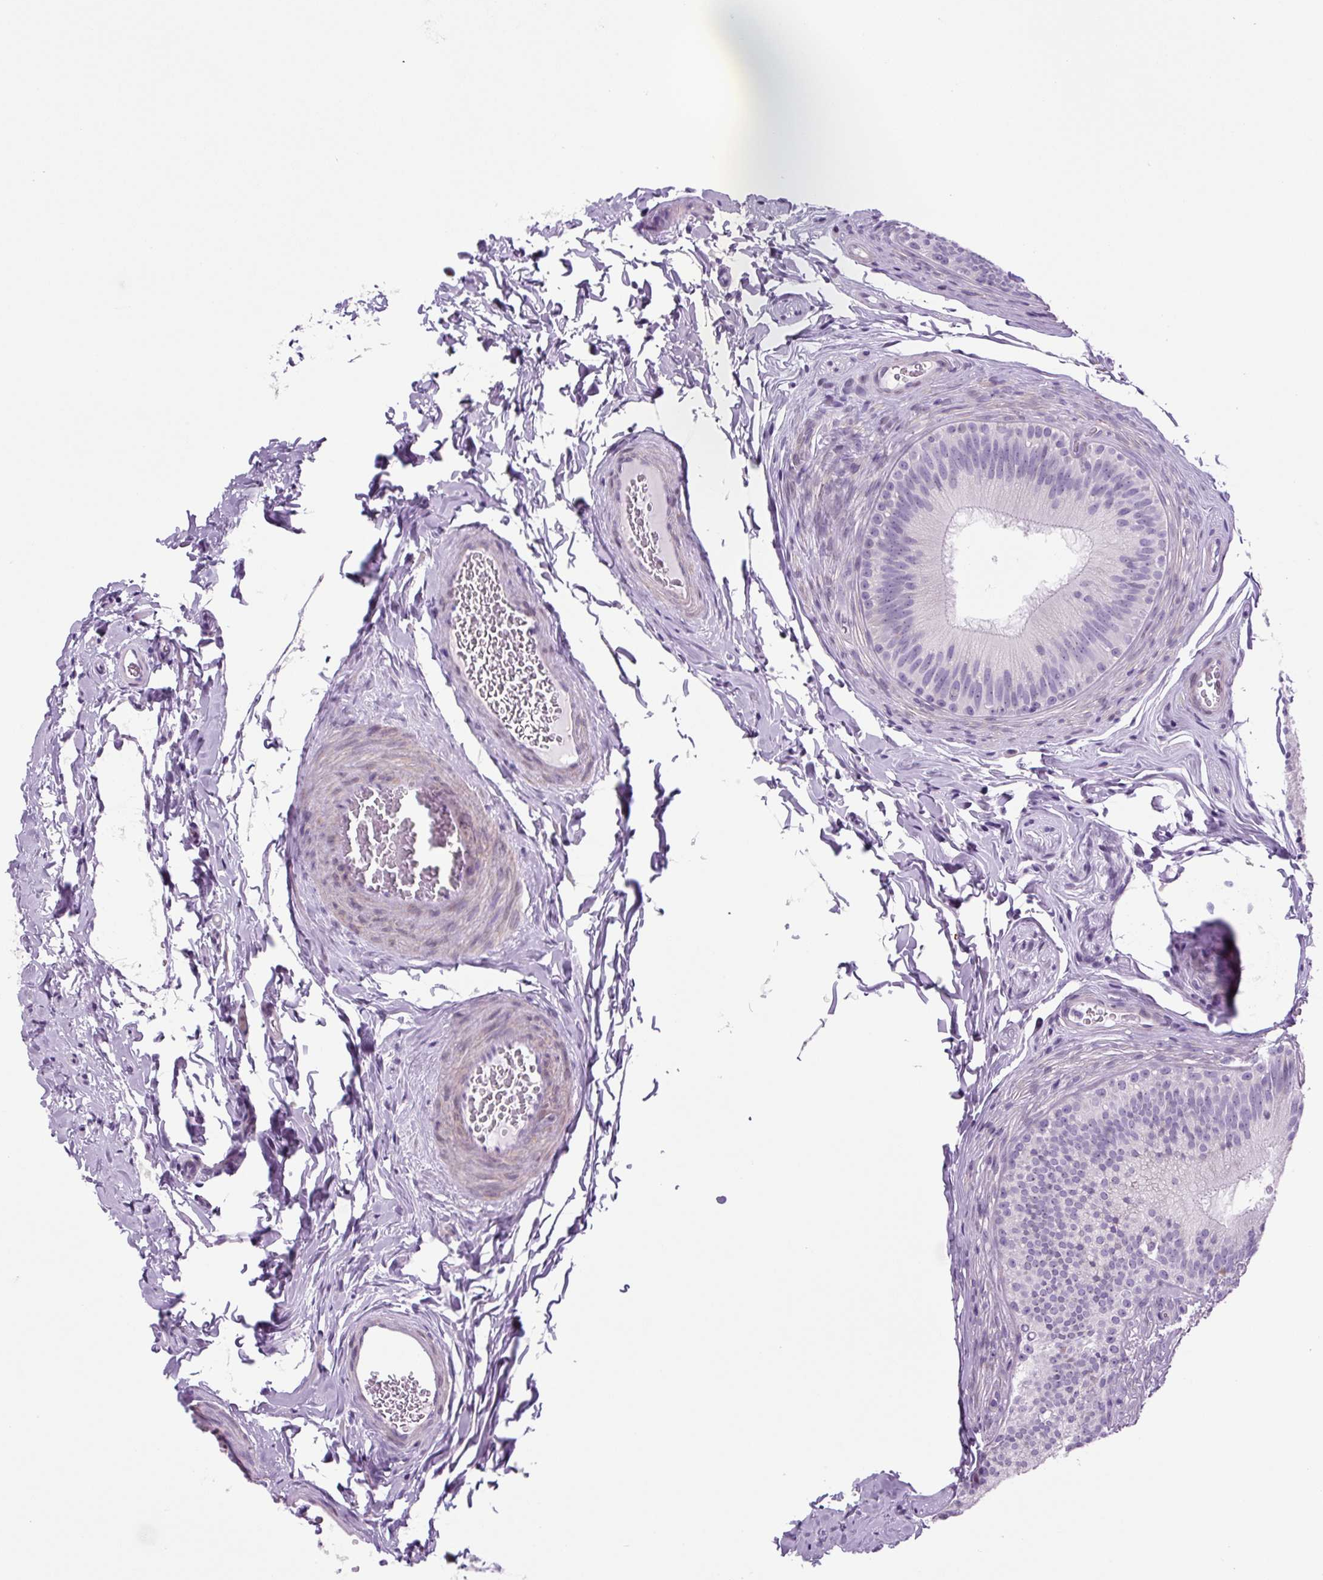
{"staining": {"intensity": "moderate", "quantity": "<25%", "location": "nuclear"}, "tissue": "epididymis", "cell_type": "Glandular cells", "image_type": "normal", "snomed": [{"axis": "morphology", "description": "Normal tissue, NOS"}, {"axis": "topography", "description": "Epididymis"}], "caption": "Epididymis stained with DAB (3,3'-diaminobenzidine) immunohistochemistry (IHC) displays low levels of moderate nuclear staining in about <25% of glandular cells.", "gene": "RRS1", "patient": {"sex": "male", "age": 24}}